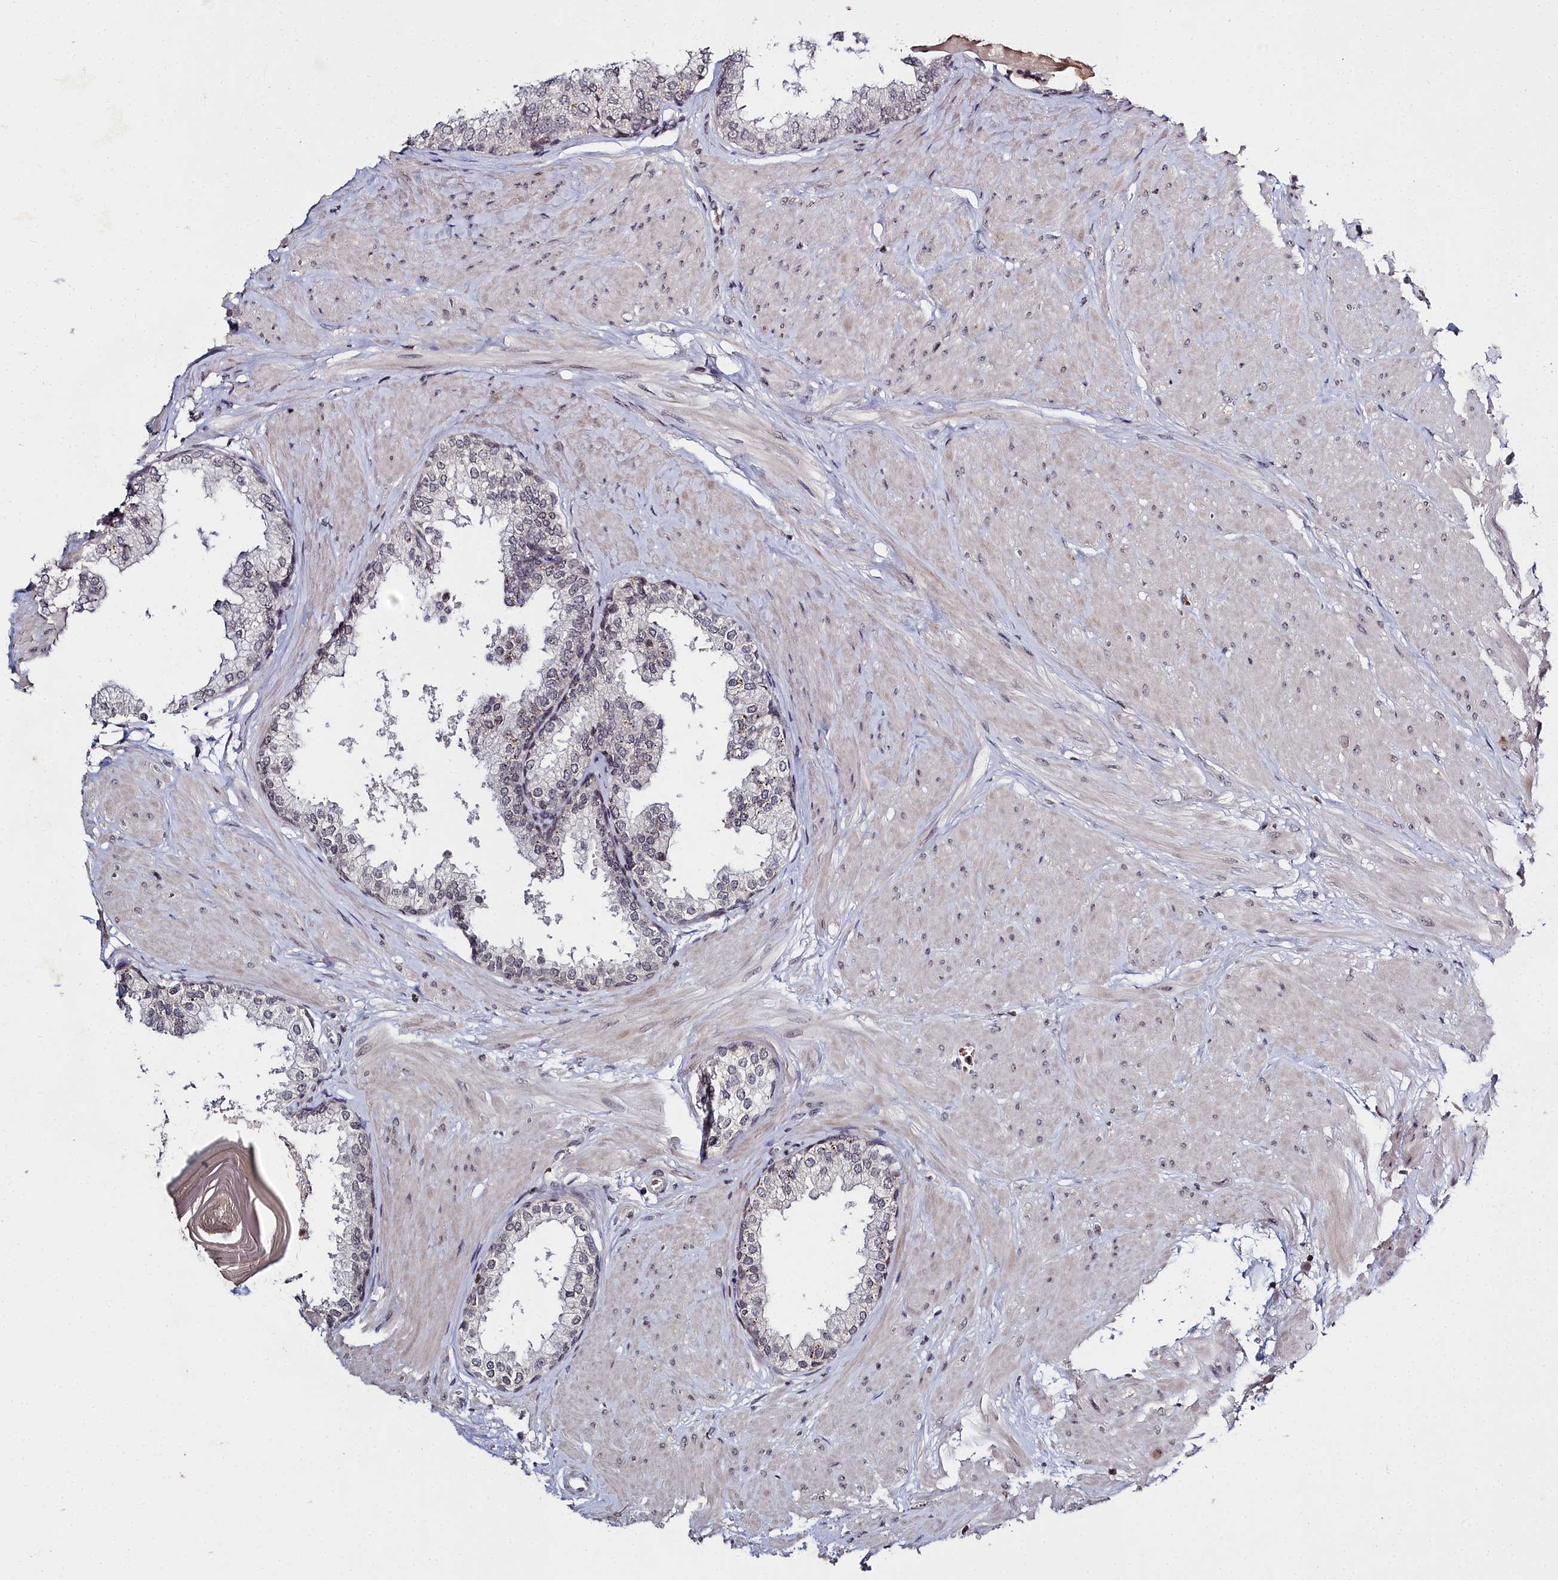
{"staining": {"intensity": "weak", "quantity": "25%-75%", "location": "nuclear"}, "tissue": "prostate", "cell_type": "Glandular cells", "image_type": "normal", "snomed": [{"axis": "morphology", "description": "Normal tissue, NOS"}, {"axis": "topography", "description": "Prostate"}], "caption": "Protein staining of unremarkable prostate displays weak nuclear staining in approximately 25%-75% of glandular cells. The staining was performed using DAB, with brown indicating positive protein expression. Nuclei are stained blue with hematoxylin.", "gene": "FZD4", "patient": {"sex": "male", "age": 48}}